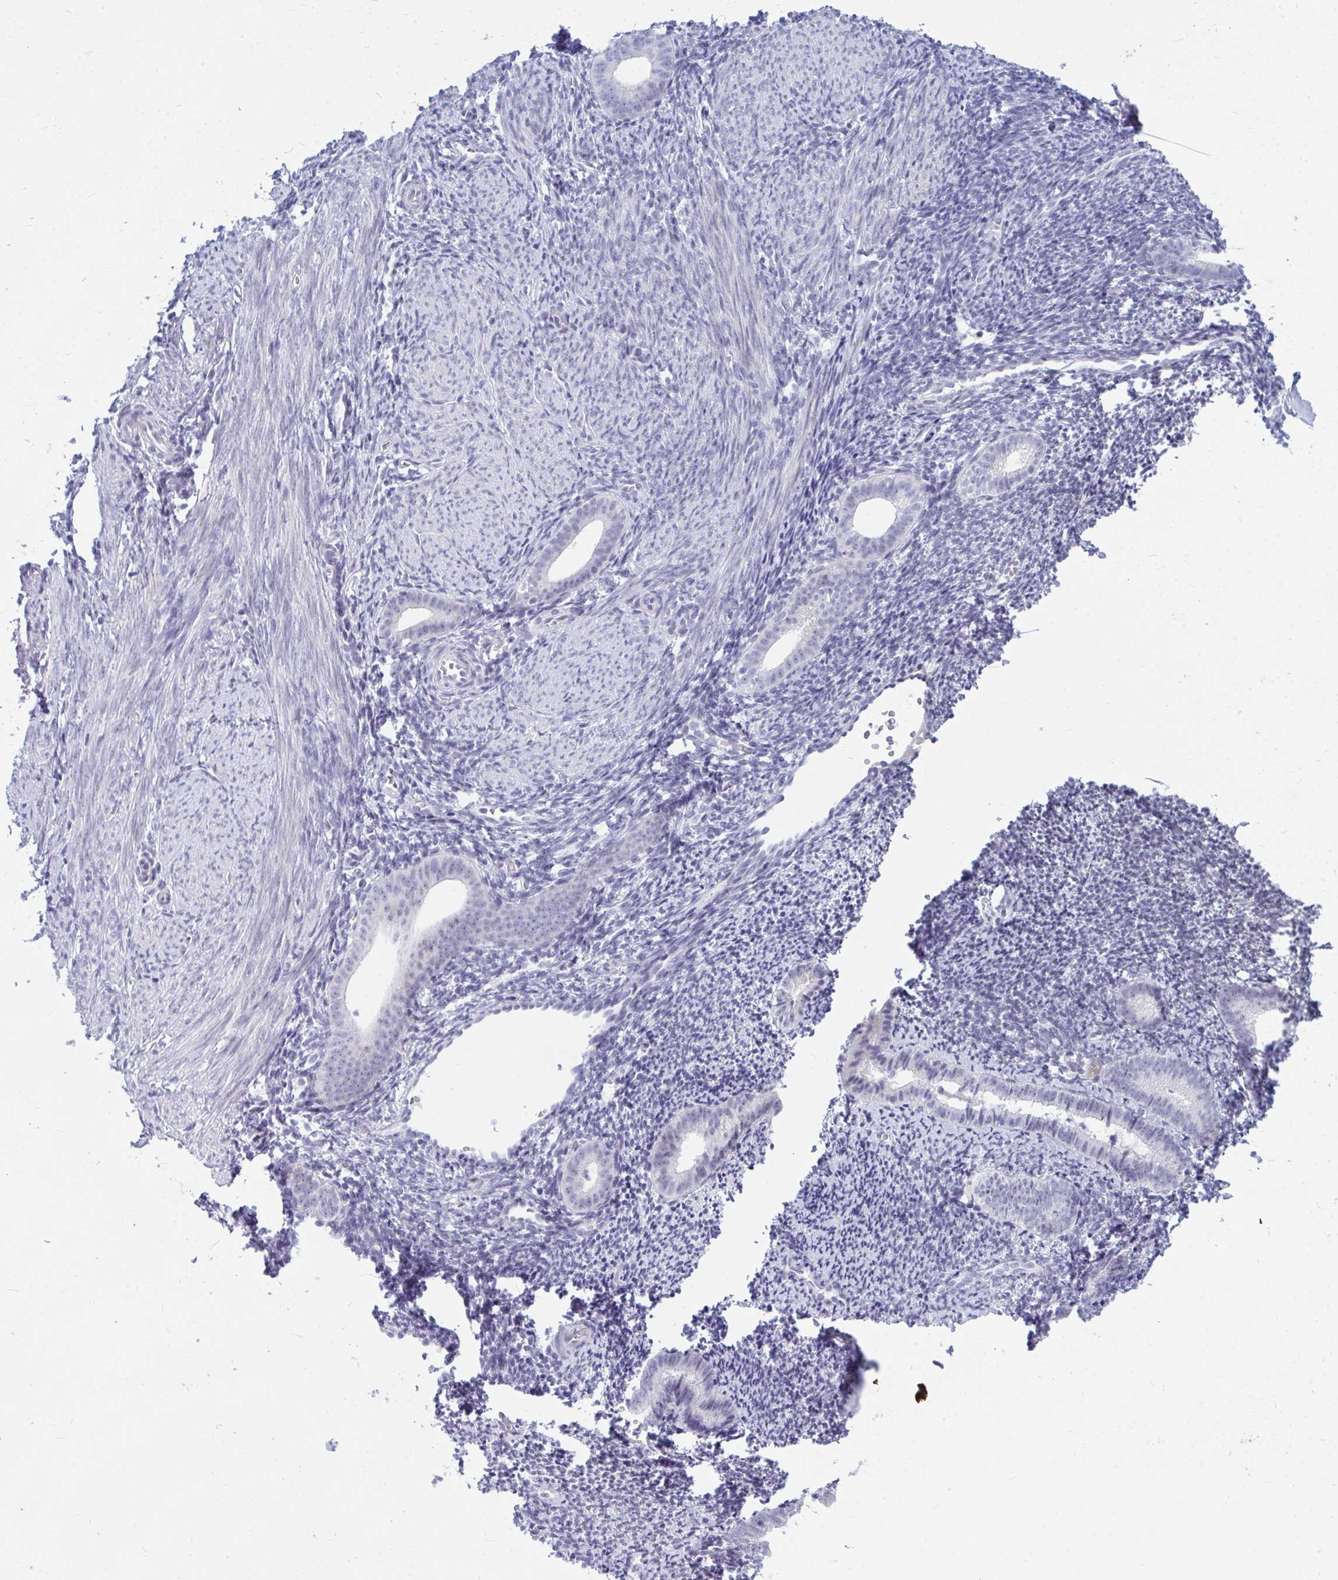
{"staining": {"intensity": "negative", "quantity": "none", "location": "none"}, "tissue": "endometrium", "cell_type": "Cells in endometrial stroma", "image_type": "normal", "snomed": [{"axis": "morphology", "description": "Normal tissue, NOS"}, {"axis": "topography", "description": "Endometrium"}], "caption": "Immunohistochemistry (IHC) photomicrograph of unremarkable endometrium: endometrium stained with DAB (3,3'-diaminobenzidine) demonstrates no significant protein staining in cells in endometrial stroma.", "gene": "ZSCAN25", "patient": {"sex": "female", "age": 39}}